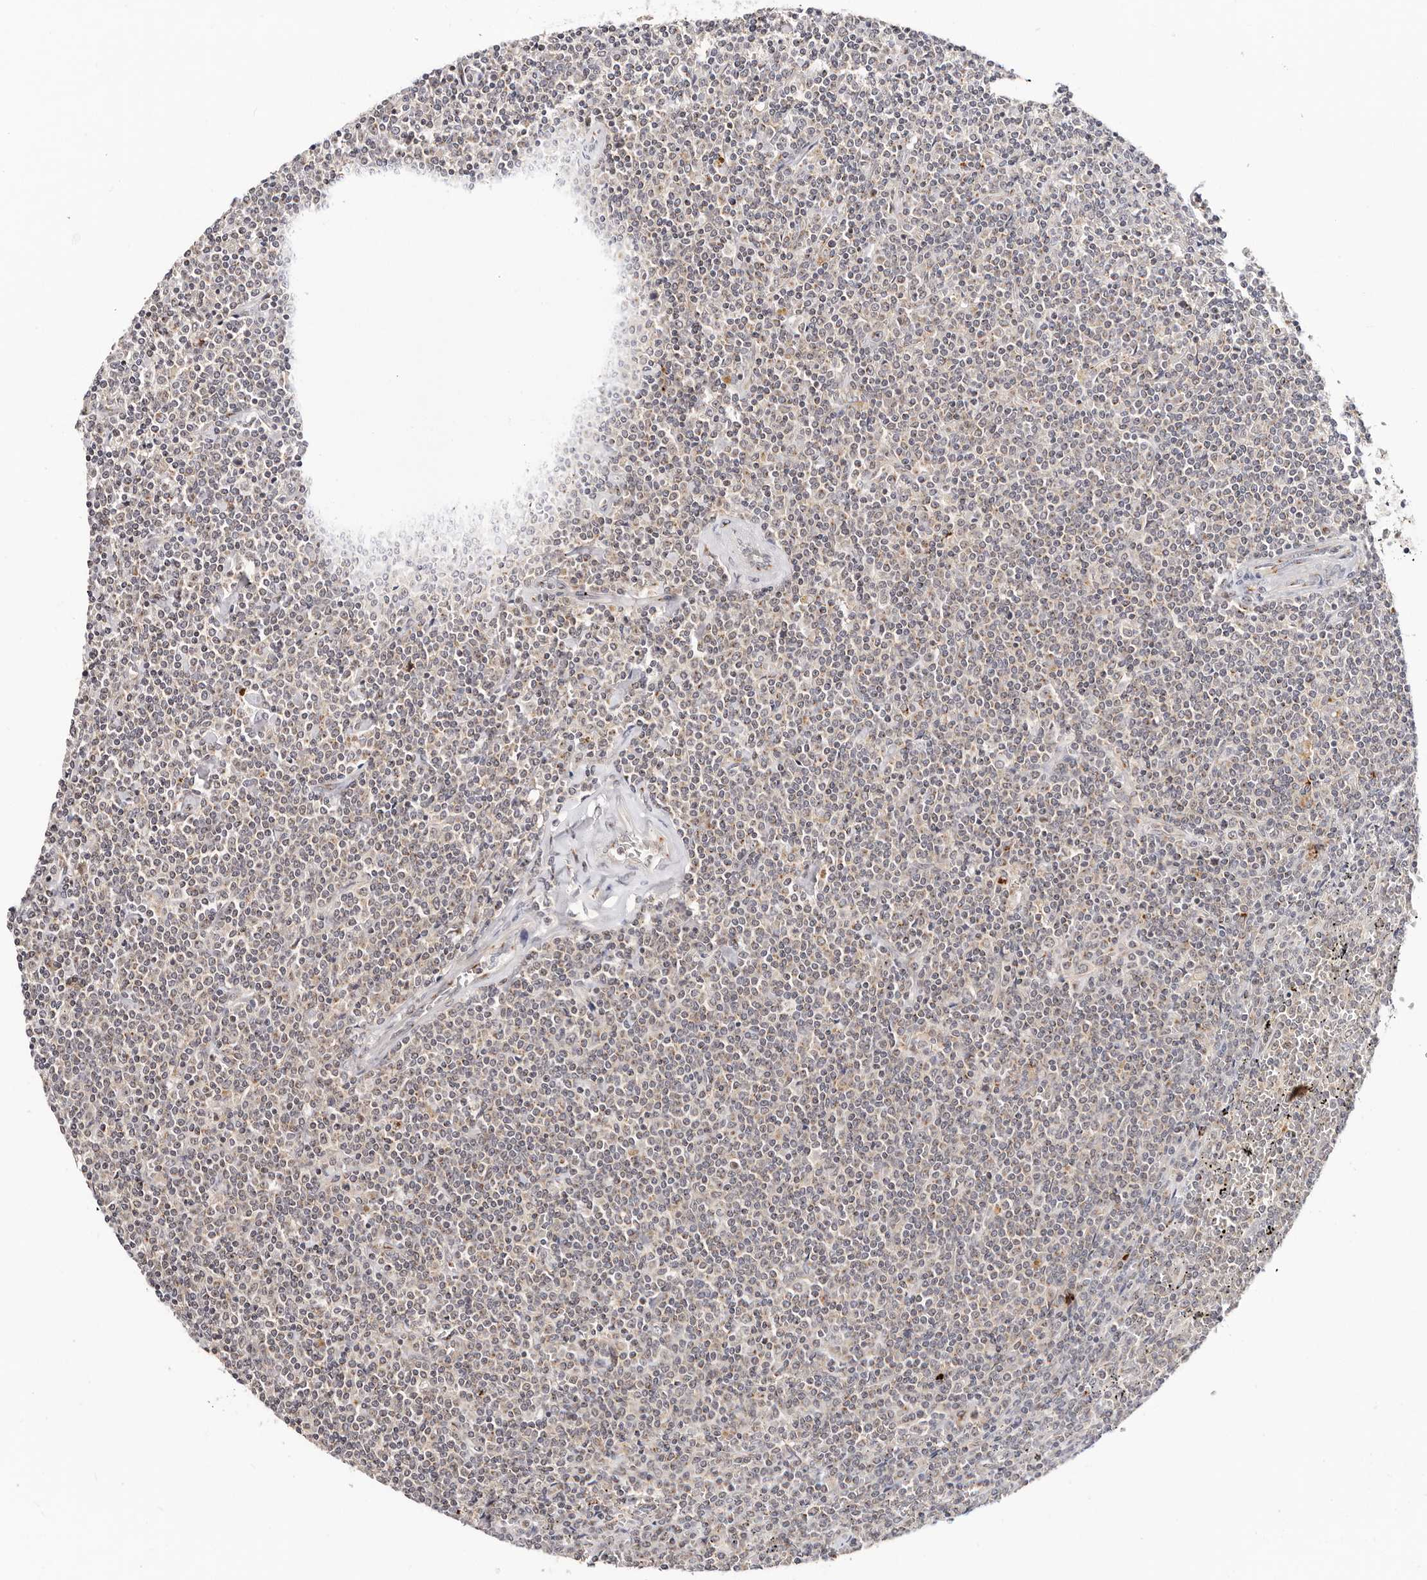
{"staining": {"intensity": "negative", "quantity": "none", "location": "none"}, "tissue": "lymphoma", "cell_type": "Tumor cells", "image_type": "cancer", "snomed": [{"axis": "morphology", "description": "Malignant lymphoma, non-Hodgkin's type, Low grade"}, {"axis": "topography", "description": "Spleen"}], "caption": "Protein analysis of lymphoma exhibits no significant staining in tumor cells.", "gene": "VIPAS39", "patient": {"sex": "female", "age": 19}}